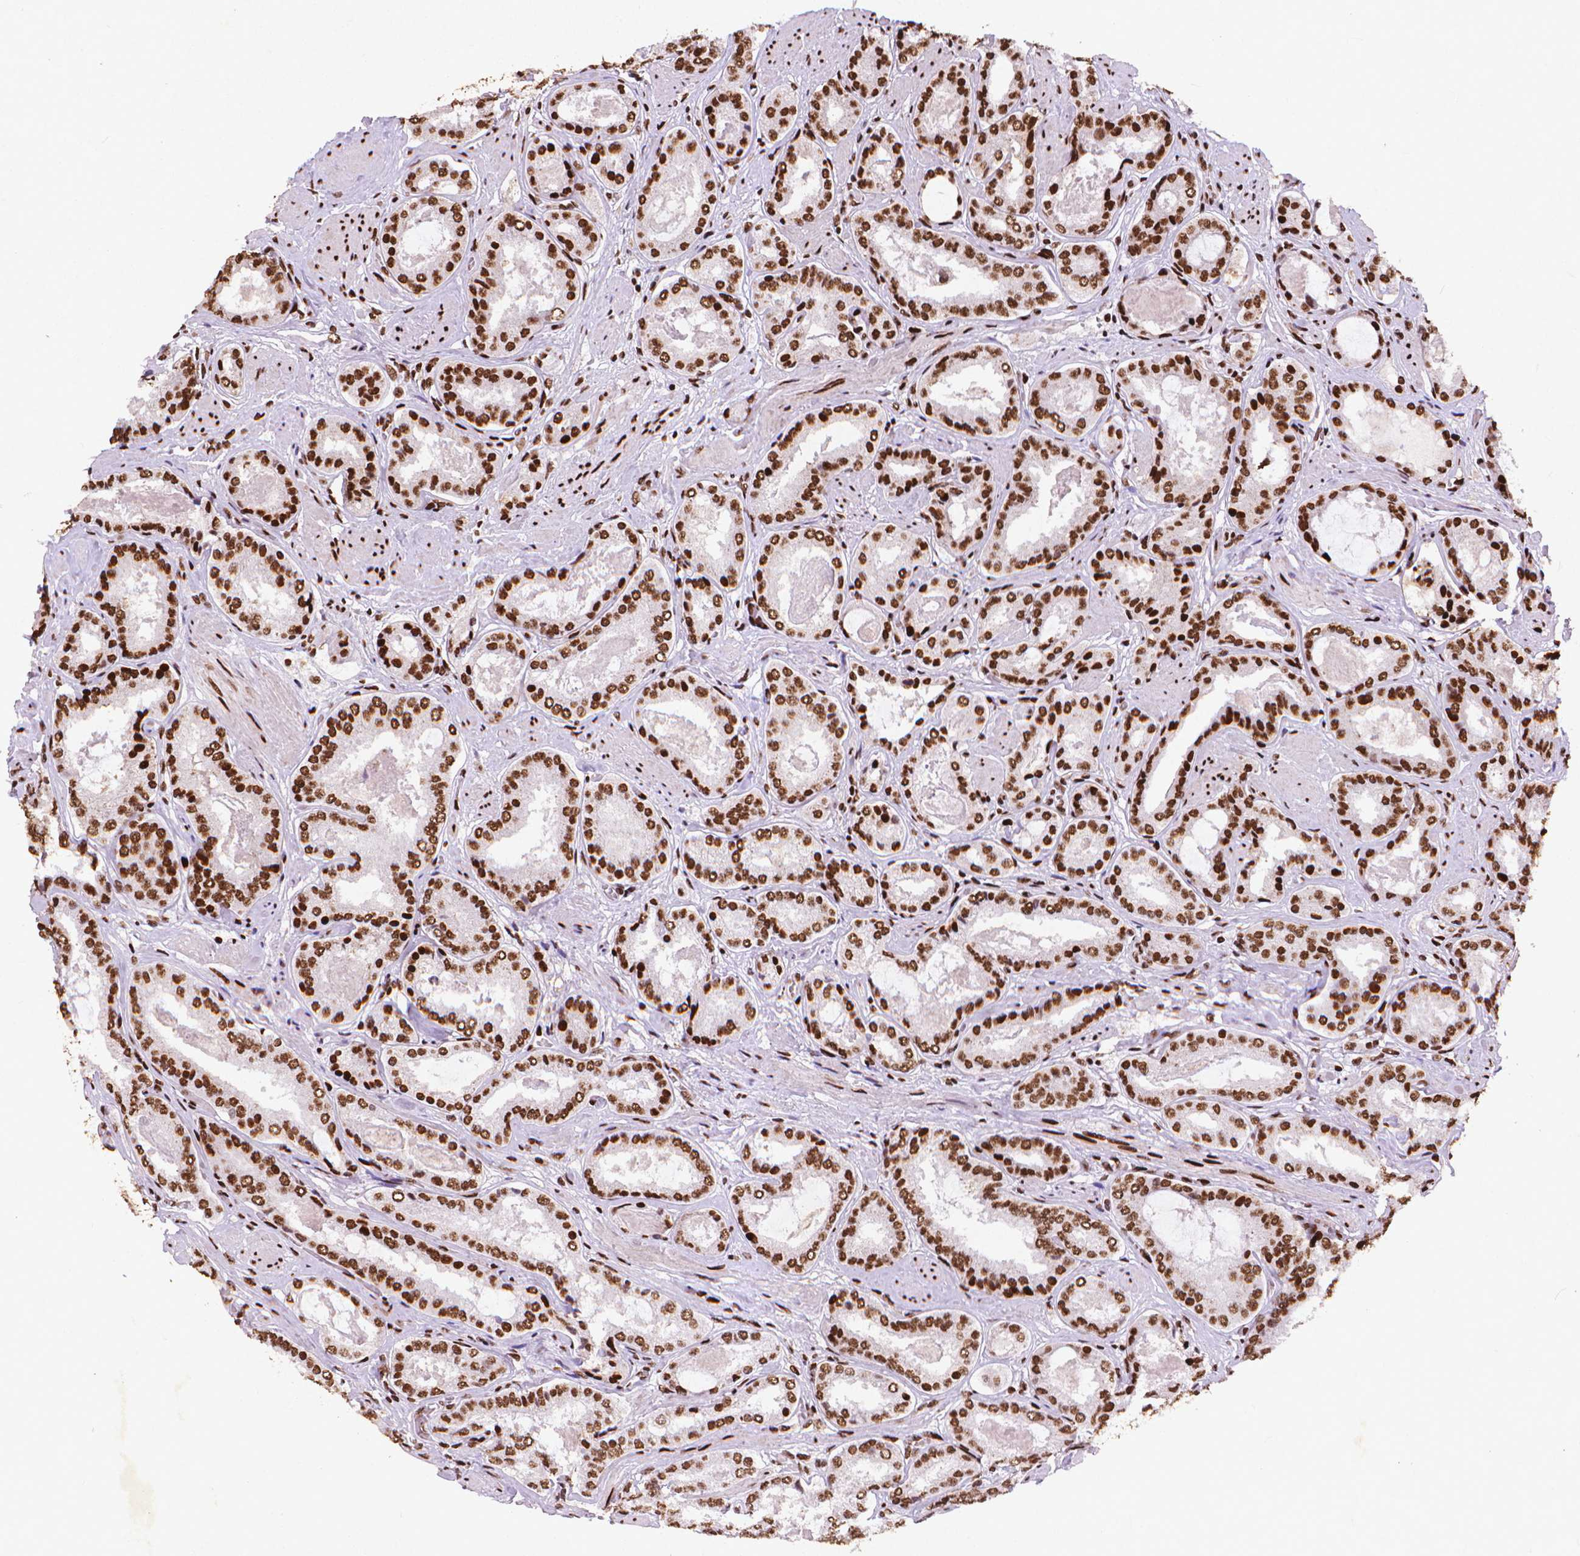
{"staining": {"intensity": "strong", "quantity": ">75%", "location": "nuclear"}, "tissue": "prostate cancer", "cell_type": "Tumor cells", "image_type": "cancer", "snomed": [{"axis": "morphology", "description": "Adenocarcinoma, High grade"}, {"axis": "topography", "description": "Prostate"}], "caption": "Immunohistochemical staining of human prostate adenocarcinoma (high-grade) reveals strong nuclear protein positivity in approximately >75% of tumor cells.", "gene": "CITED2", "patient": {"sex": "male", "age": 63}}